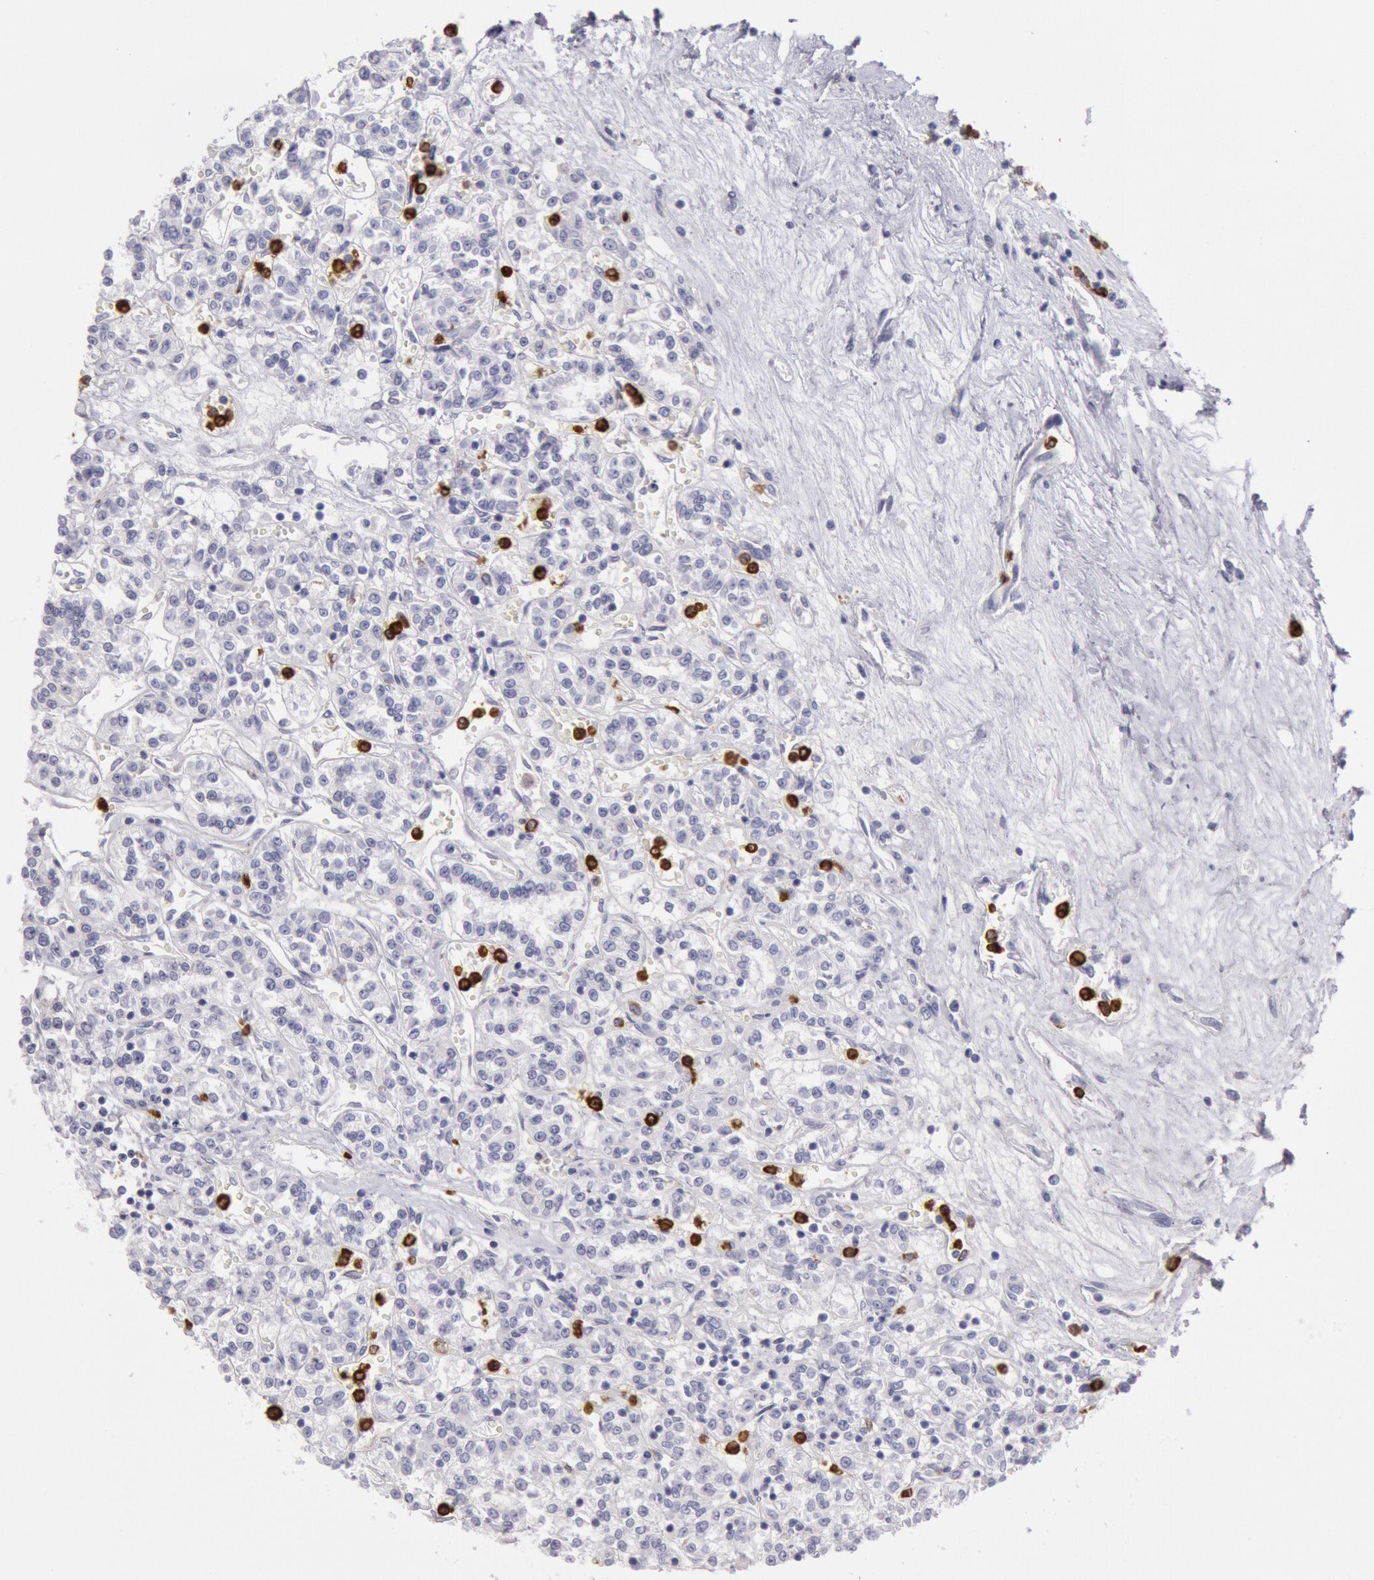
{"staining": {"intensity": "negative", "quantity": "none", "location": "none"}, "tissue": "renal cancer", "cell_type": "Tumor cells", "image_type": "cancer", "snomed": [{"axis": "morphology", "description": "Adenocarcinoma, NOS"}, {"axis": "topography", "description": "Kidney"}], "caption": "IHC histopathology image of neoplastic tissue: renal cancer stained with DAB (3,3'-diaminobenzidine) shows no significant protein expression in tumor cells. The staining is performed using DAB (3,3'-diaminobenzidine) brown chromogen with nuclei counter-stained in using hematoxylin.", "gene": "FCN1", "patient": {"sex": "female", "age": 76}}